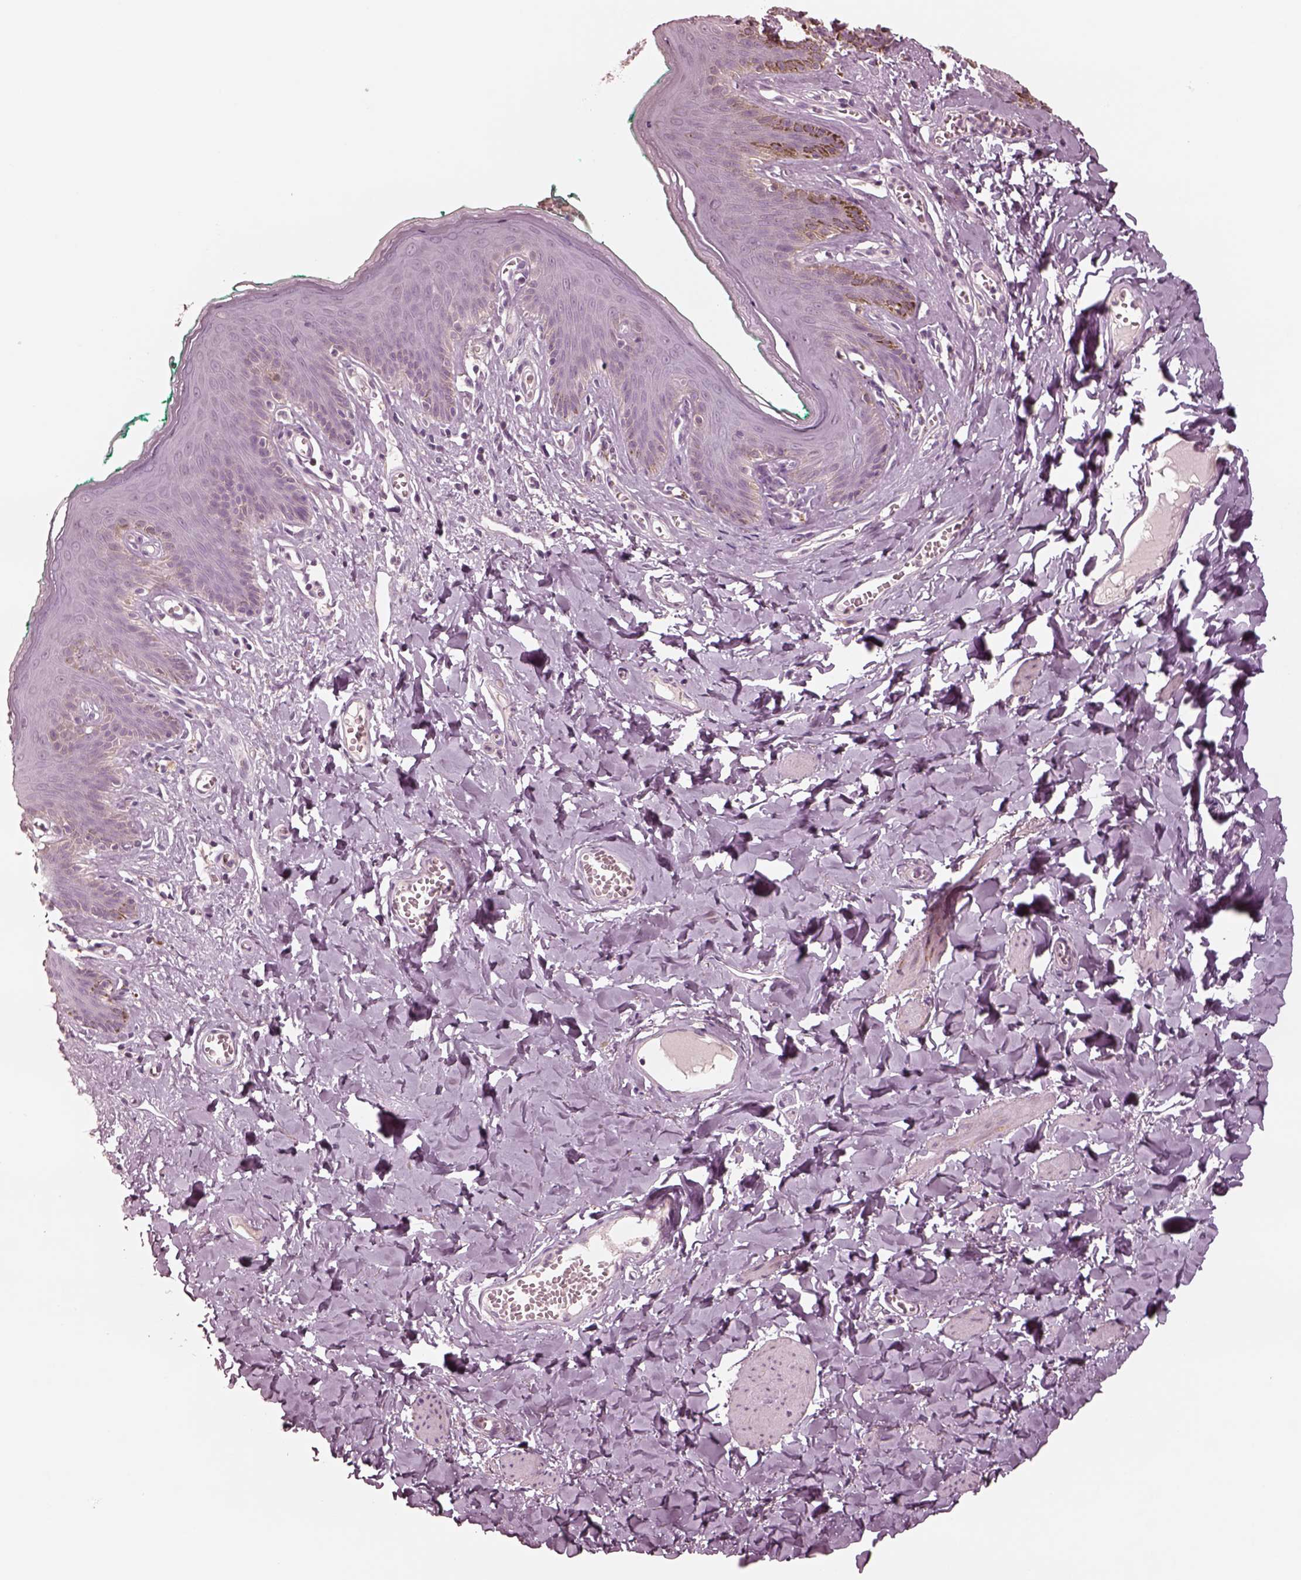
{"staining": {"intensity": "negative", "quantity": "none", "location": "none"}, "tissue": "skin", "cell_type": "Epidermal cells", "image_type": "normal", "snomed": [{"axis": "morphology", "description": "Normal tissue, NOS"}, {"axis": "topography", "description": "Vulva"}, {"axis": "topography", "description": "Peripheral nerve tissue"}], "caption": "An immunohistochemistry (IHC) image of benign skin is shown. There is no staining in epidermal cells of skin. The staining is performed using DAB brown chromogen with nuclei counter-stained in using hematoxylin.", "gene": "DNAAF9", "patient": {"sex": "female", "age": 66}}